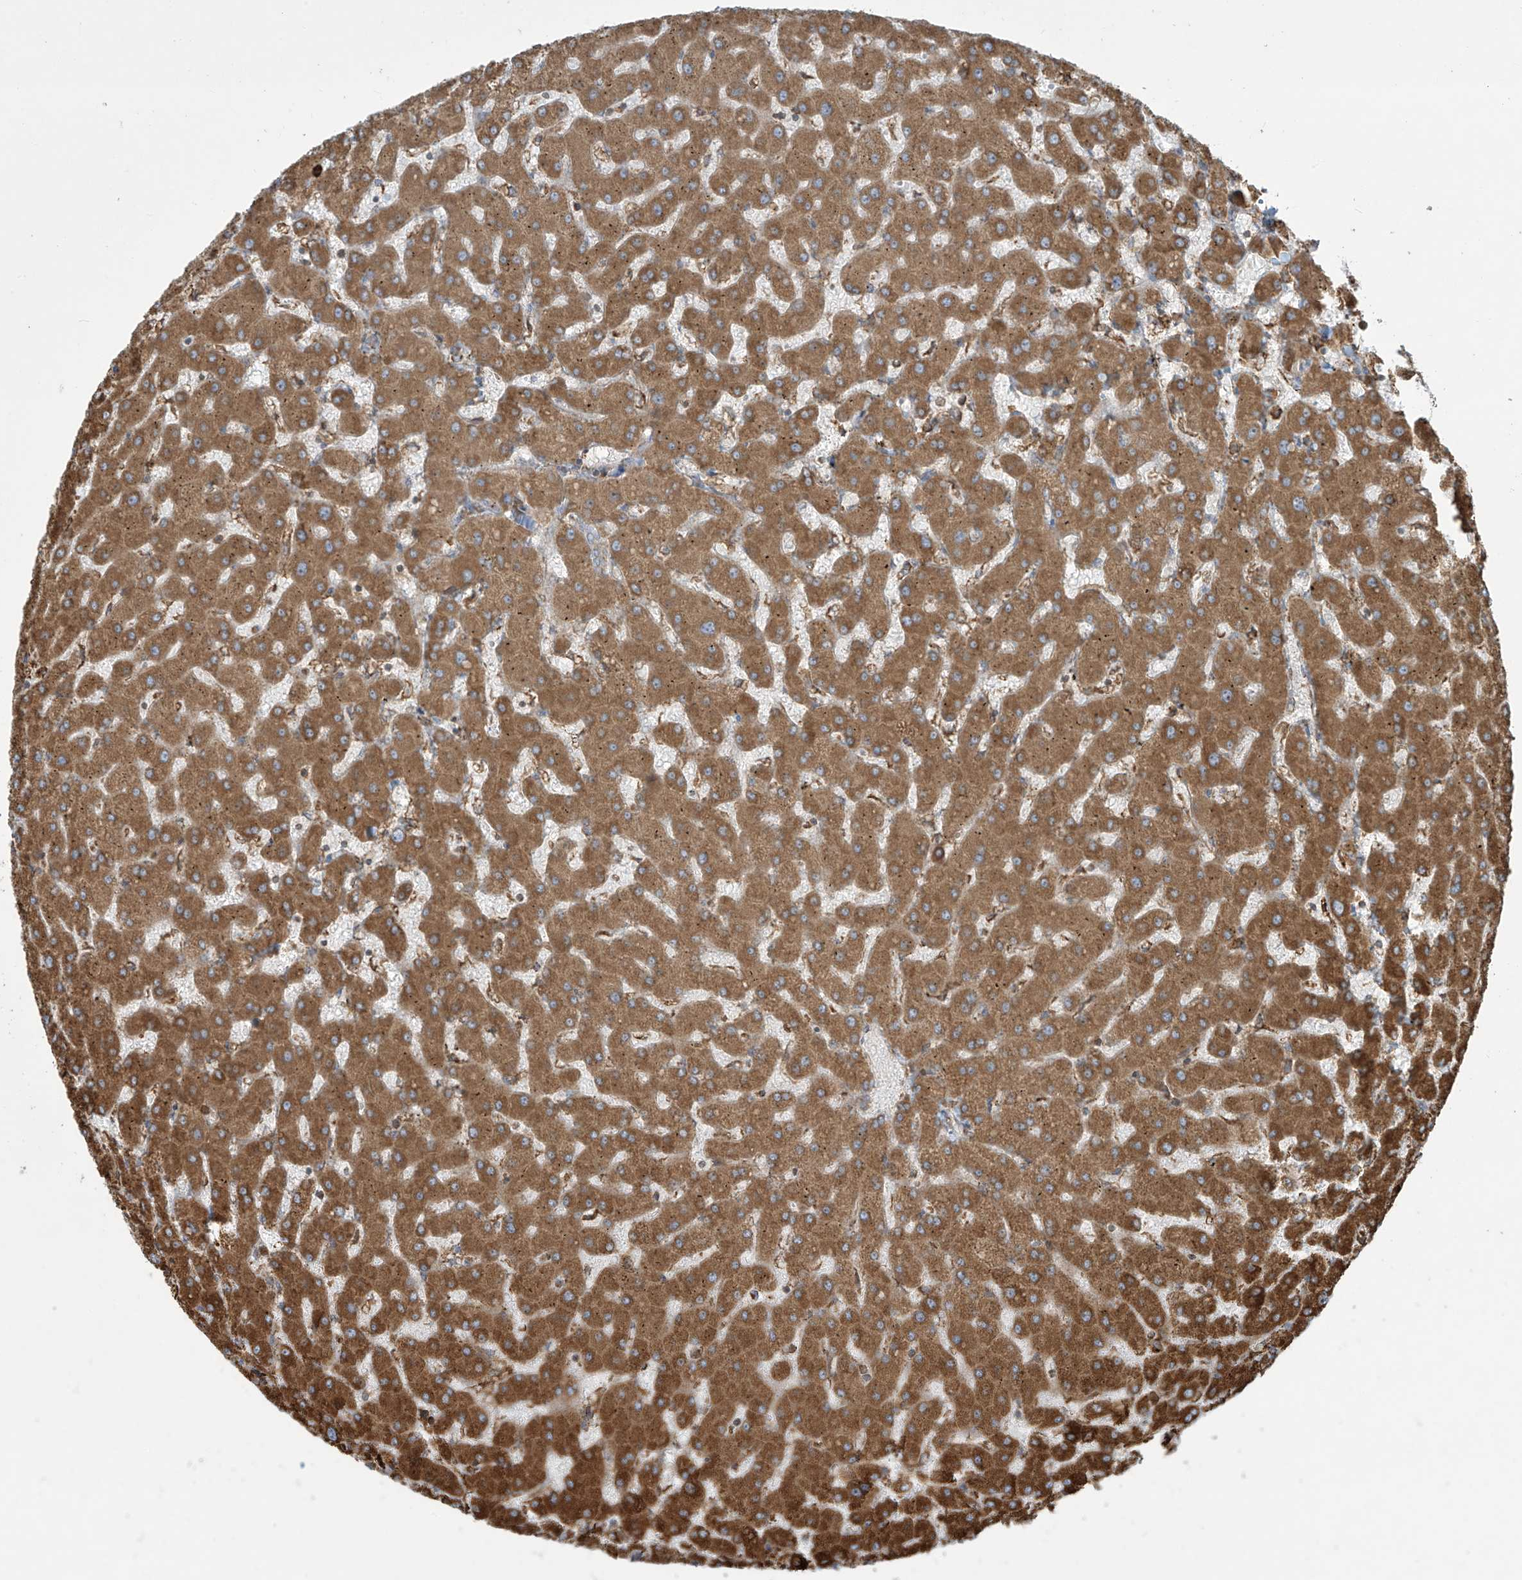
{"staining": {"intensity": "weak", "quantity": ">75%", "location": "cytoplasmic/membranous"}, "tissue": "liver", "cell_type": "Cholangiocytes", "image_type": "normal", "snomed": [{"axis": "morphology", "description": "Normal tissue, NOS"}, {"axis": "topography", "description": "Liver"}], "caption": "This is an image of immunohistochemistry (IHC) staining of normal liver, which shows weak positivity in the cytoplasmic/membranous of cholangiocytes.", "gene": "MX1", "patient": {"sex": "female", "age": 63}}